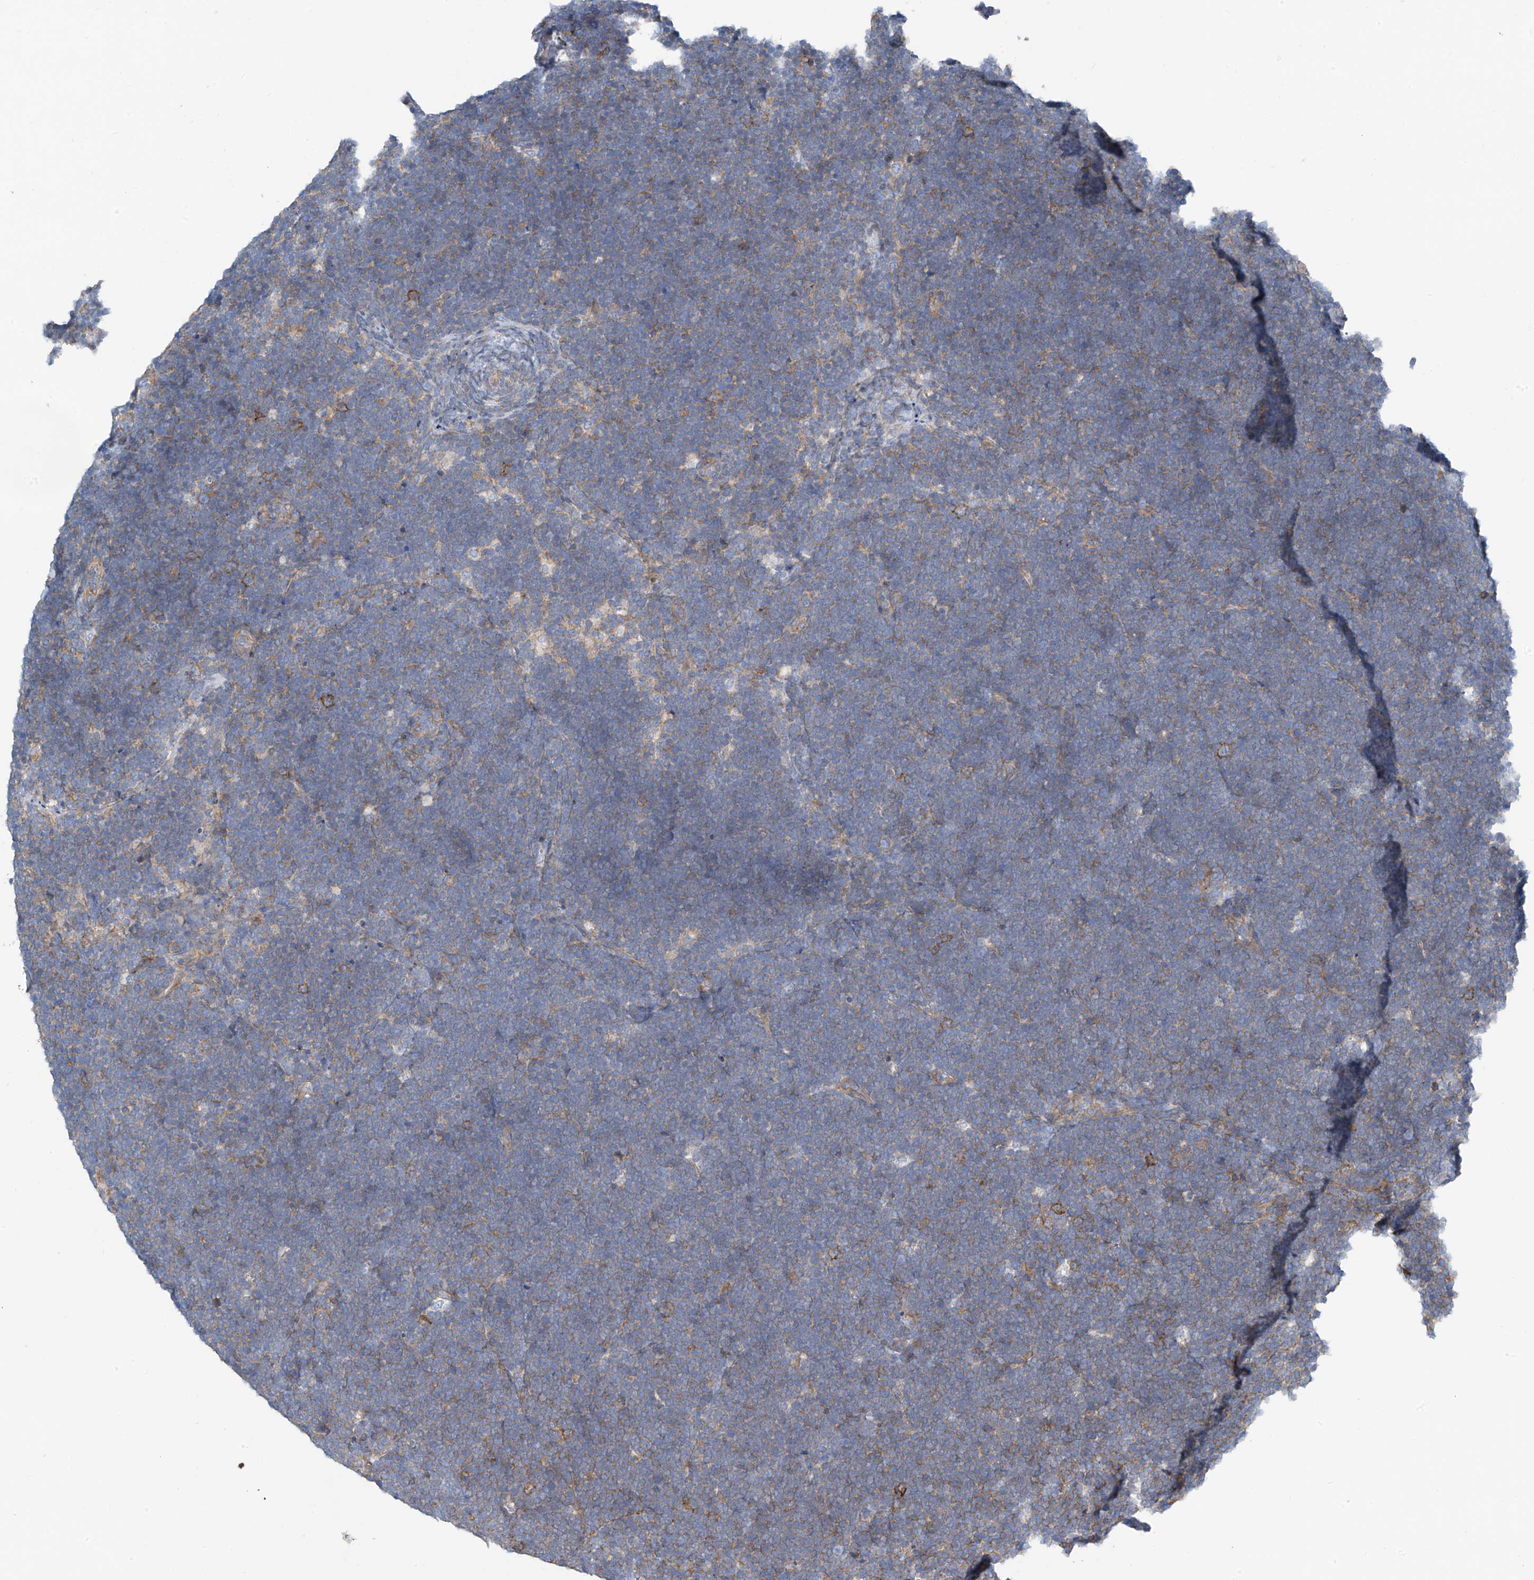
{"staining": {"intensity": "negative", "quantity": "none", "location": "none"}, "tissue": "lymphoma", "cell_type": "Tumor cells", "image_type": "cancer", "snomed": [{"axis": "morphology", "description": "Malignant lymphoma, non-Hodgkin's type, High grade"}, {"axis": "topography", "description": "Lymph node"}], "caption": "Human high-grade malignant lymphoma, non-Hodgkin's type stained for a protein using immunohistochemistry (IHC) reveals no staining in tumor cells.", "gene": "SLC1A5", "patient": {"sex": "male", "age": 13}}